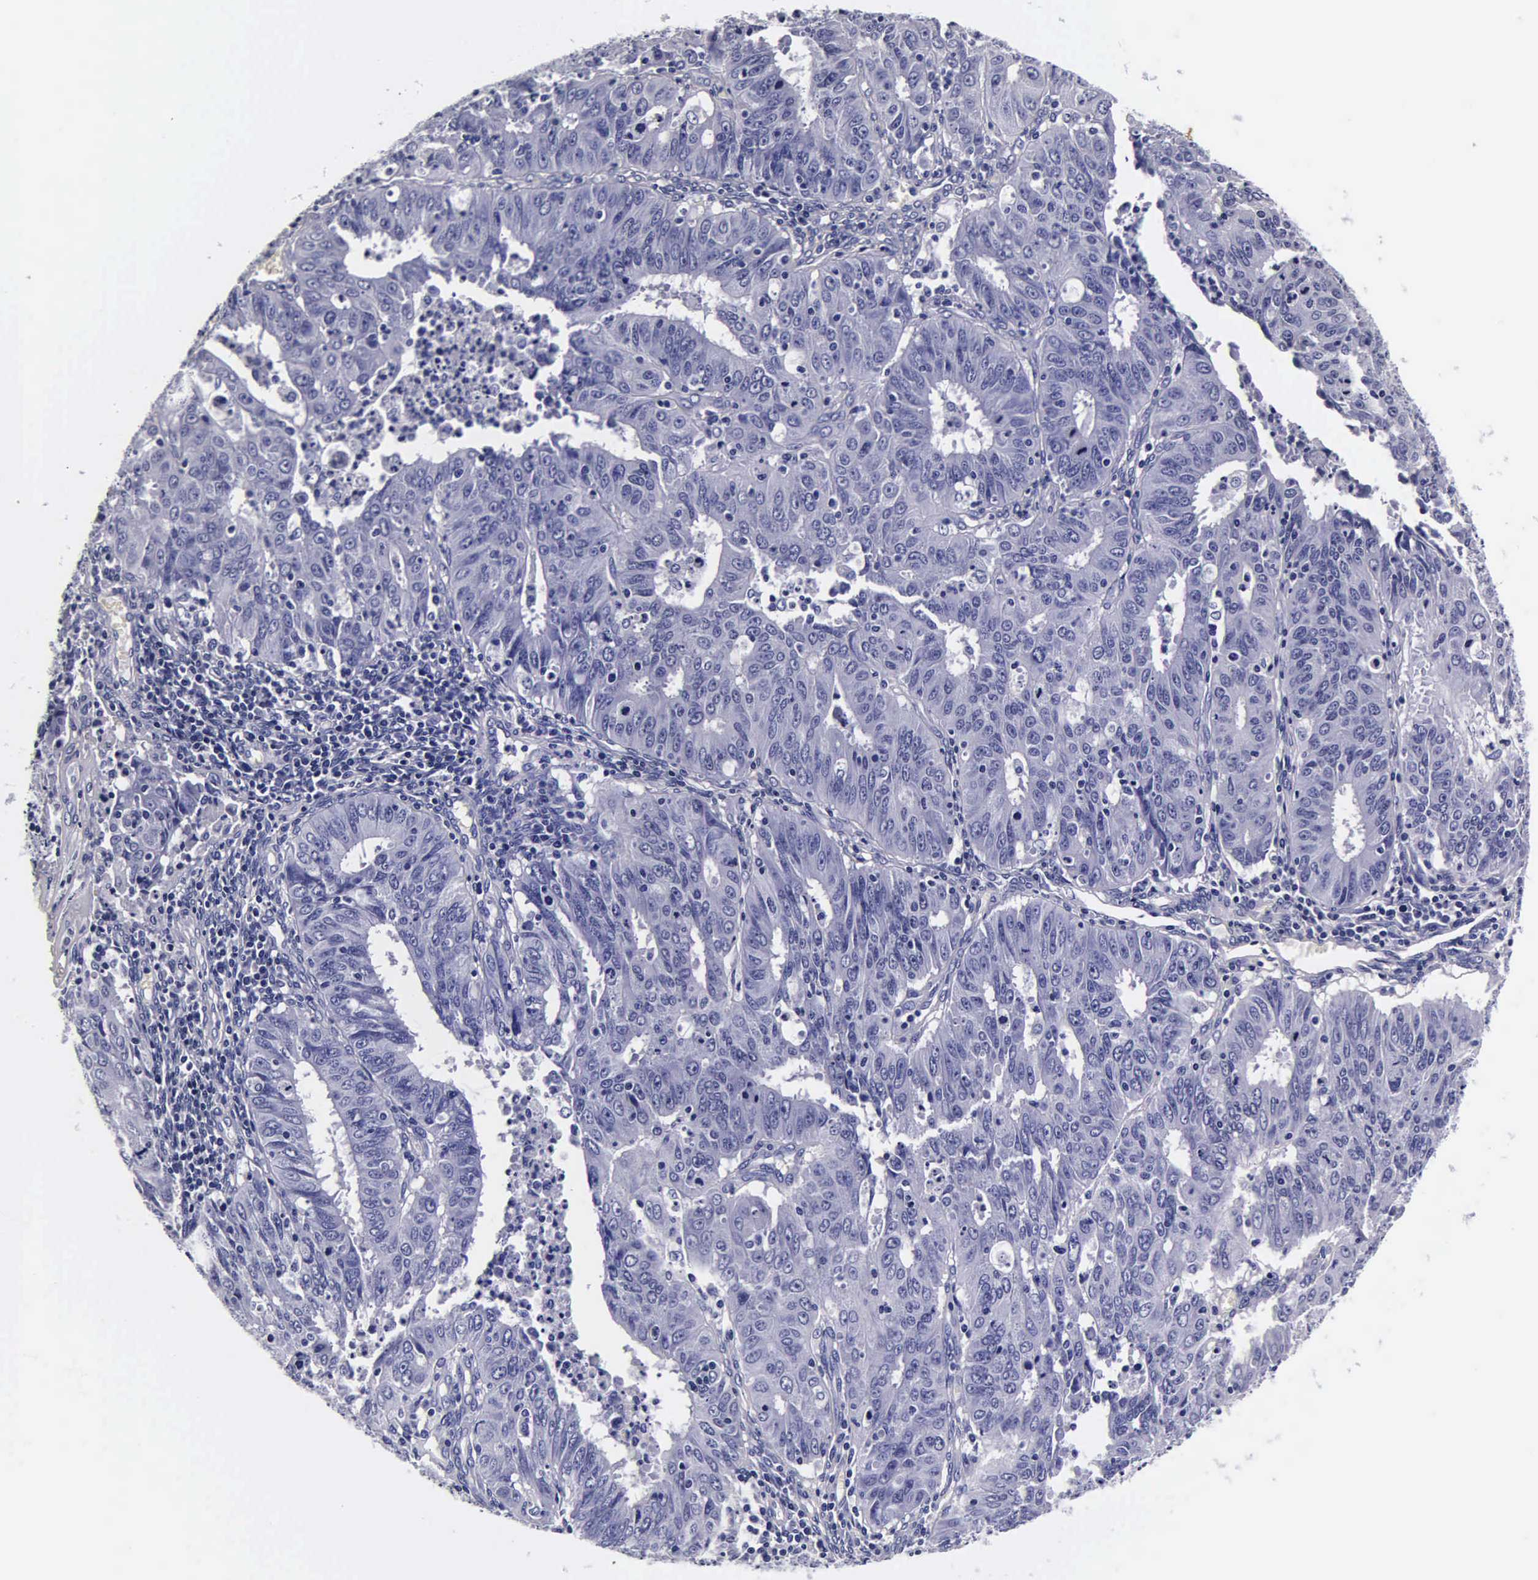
{"staining": {"intensity": "negative", "quantity": "none", "location": "none"}, "tissue": "endometrial cancer", "cell_type": "Tumor cells", "image_type": "cancer", "snomed": [{"axis": "morphology", "description": "Adenocarcinoma, NOS"}, {"axis": "topography", "description": "Endometrium"}], "caption": "Immunohistochemistry (IHC) micrograph of human endometrial cancer stained for a protein (brown), which exhibits no staining in tumor cells.", "gene": "IAPP", "patient": {"sex": "female", "age": 42}}